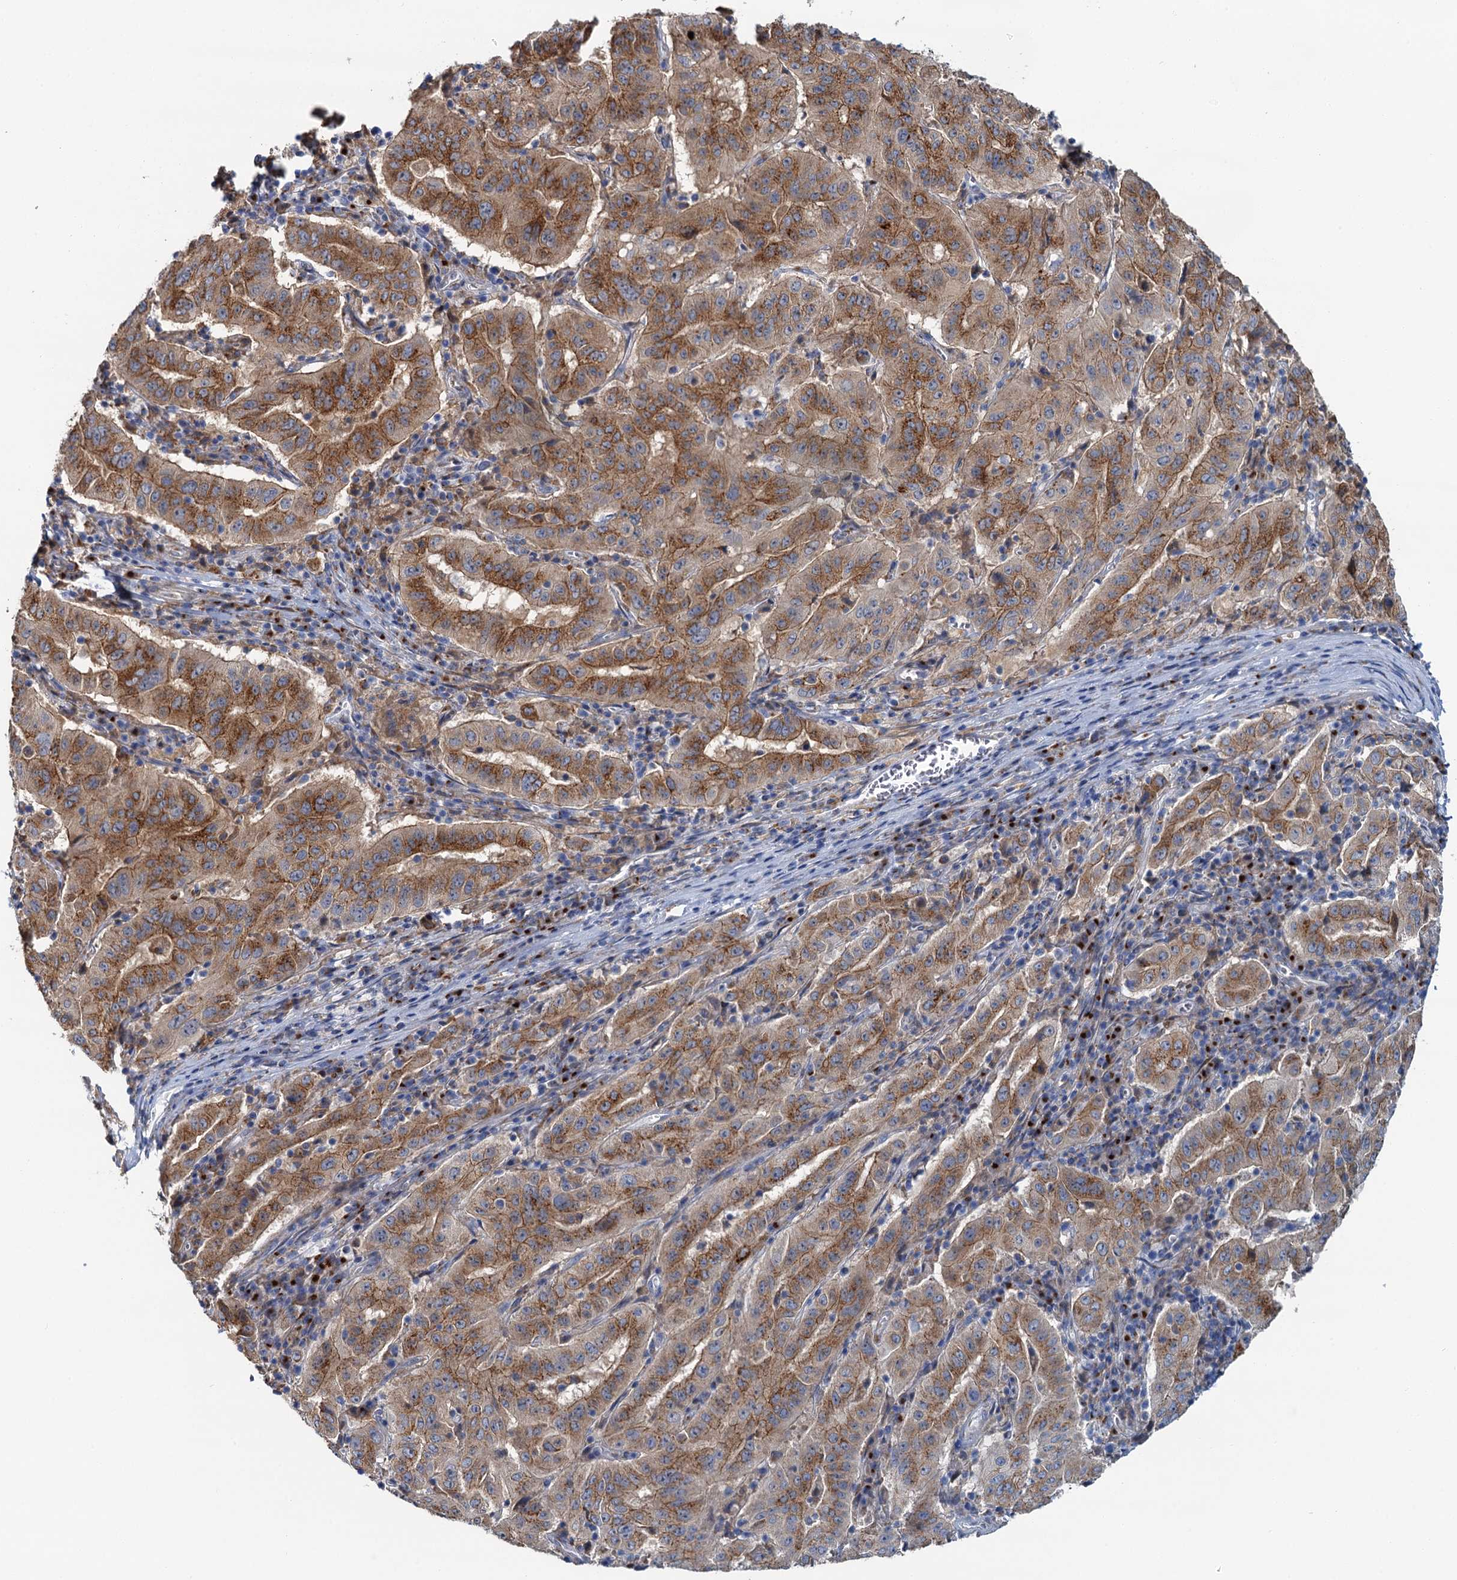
{"staining": {"intensity": "moderate", "quantity": ">75%", "location": "cytoplasmic/membranous"}, "tissue": "pancreatic cancer", "cell_type": "Tumor cells", "image_type": "cancer", "snomed": [{"axis": "morphology", "description": "Adenocarcinoma, NOS"}, {"axis": "topography", "description": "Pancreas"}], "caption": "A medium amount of moderate cytoplasmic/membranous staining is appreciated in about >75% of tumor cells in pancreatic adenocarcinoma tissue.", "gene": "BET1L", "patient": {"sex": "male", "age": 63}}